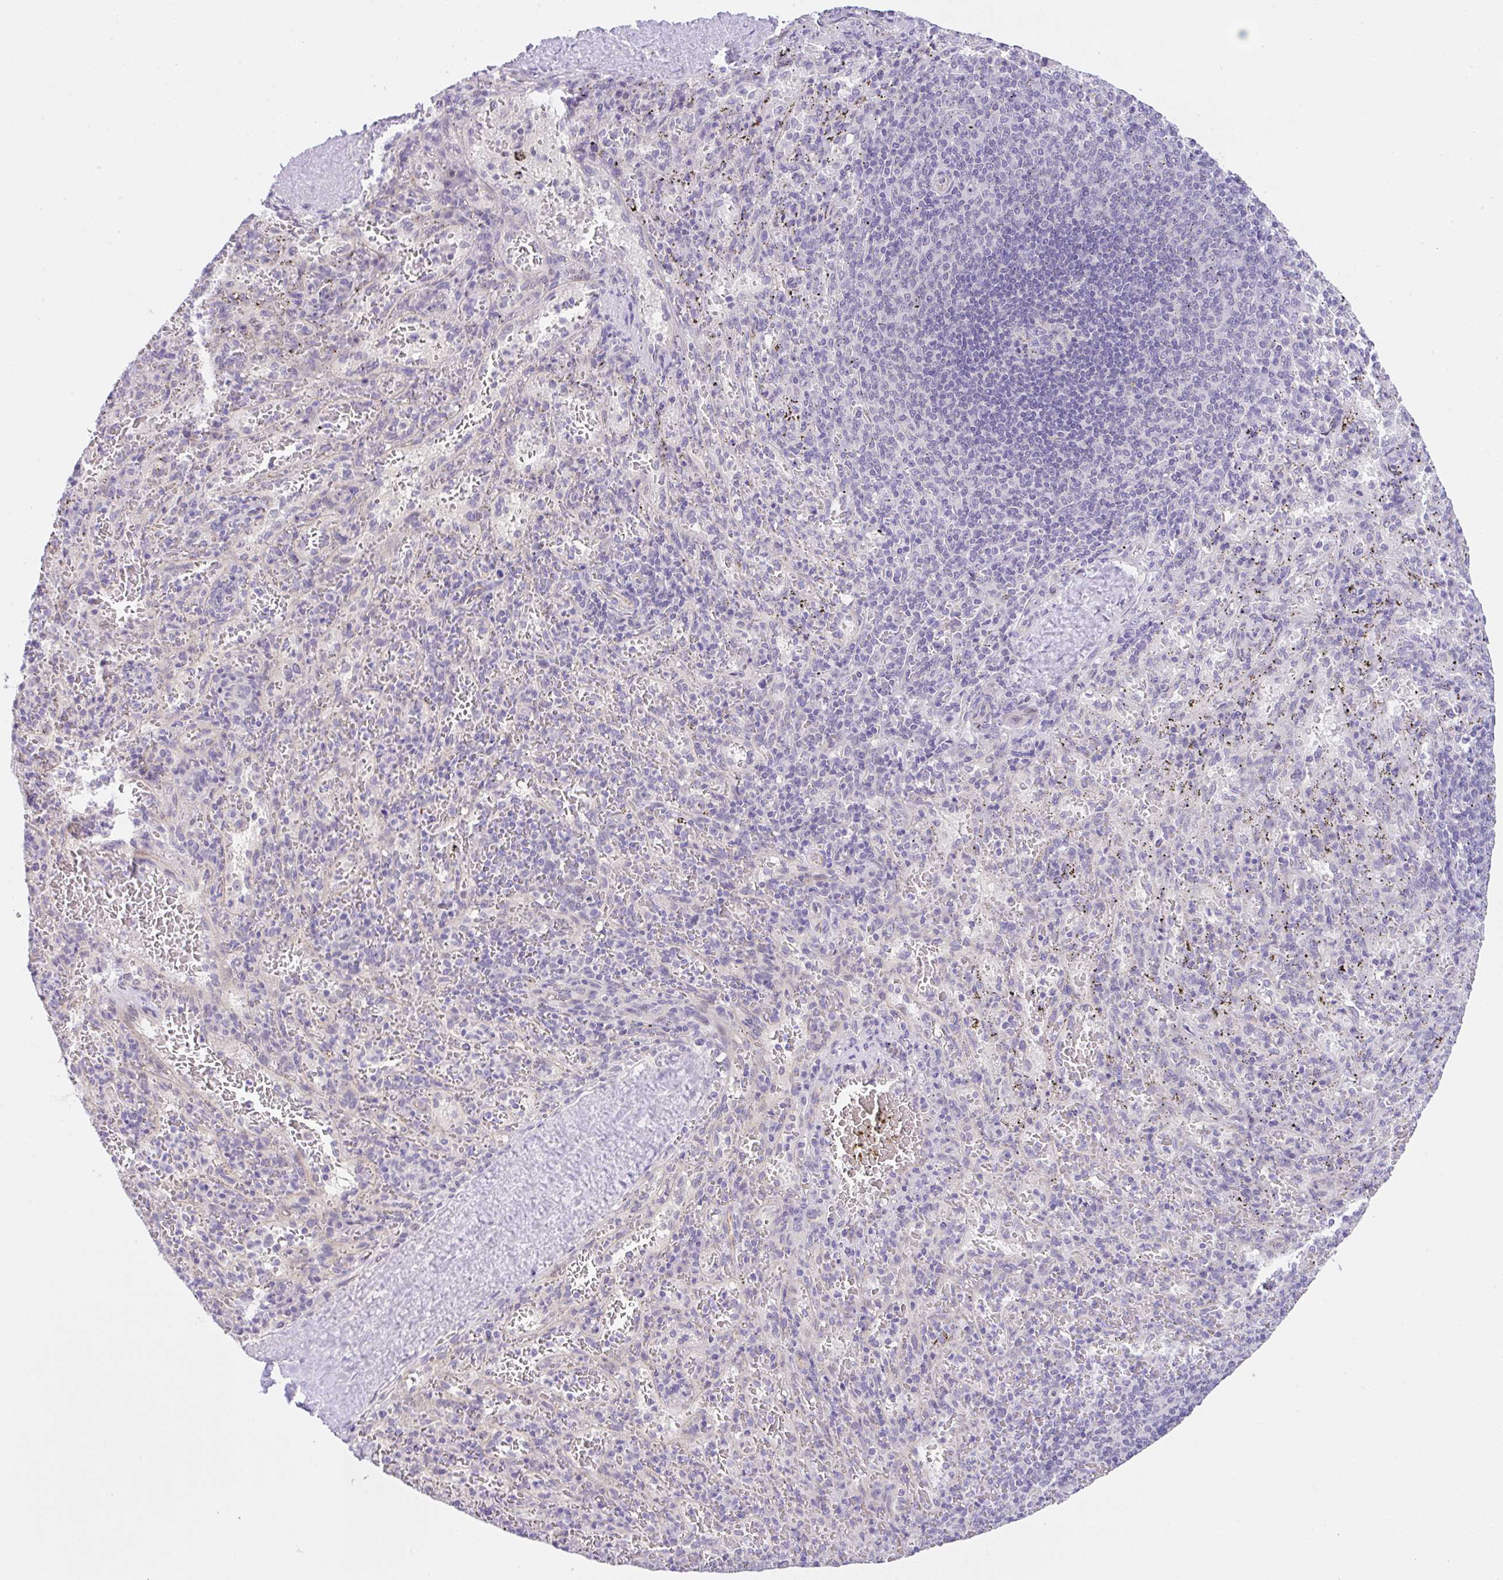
{"staining": {"intensity": "negative", "quantity": "none", "location": "none"}, "tissue": "spleen", "cell_type": "Cells in red pulp", "image_type": "normal", "snomed": [{"axis": "morphology", "description": "Normal tissue, NOS"}, {"axis": "topography", "description": "Spleen"}], "caption": "Immunohistochemistry micrograph of normal spleen: human spleen stained with DAB (3,3'-diaminobenzidine) displays no significant protein staining in cells in red pulp.", "gene": "CGNL1", "patient": {"sex": "male", "age": 57}}